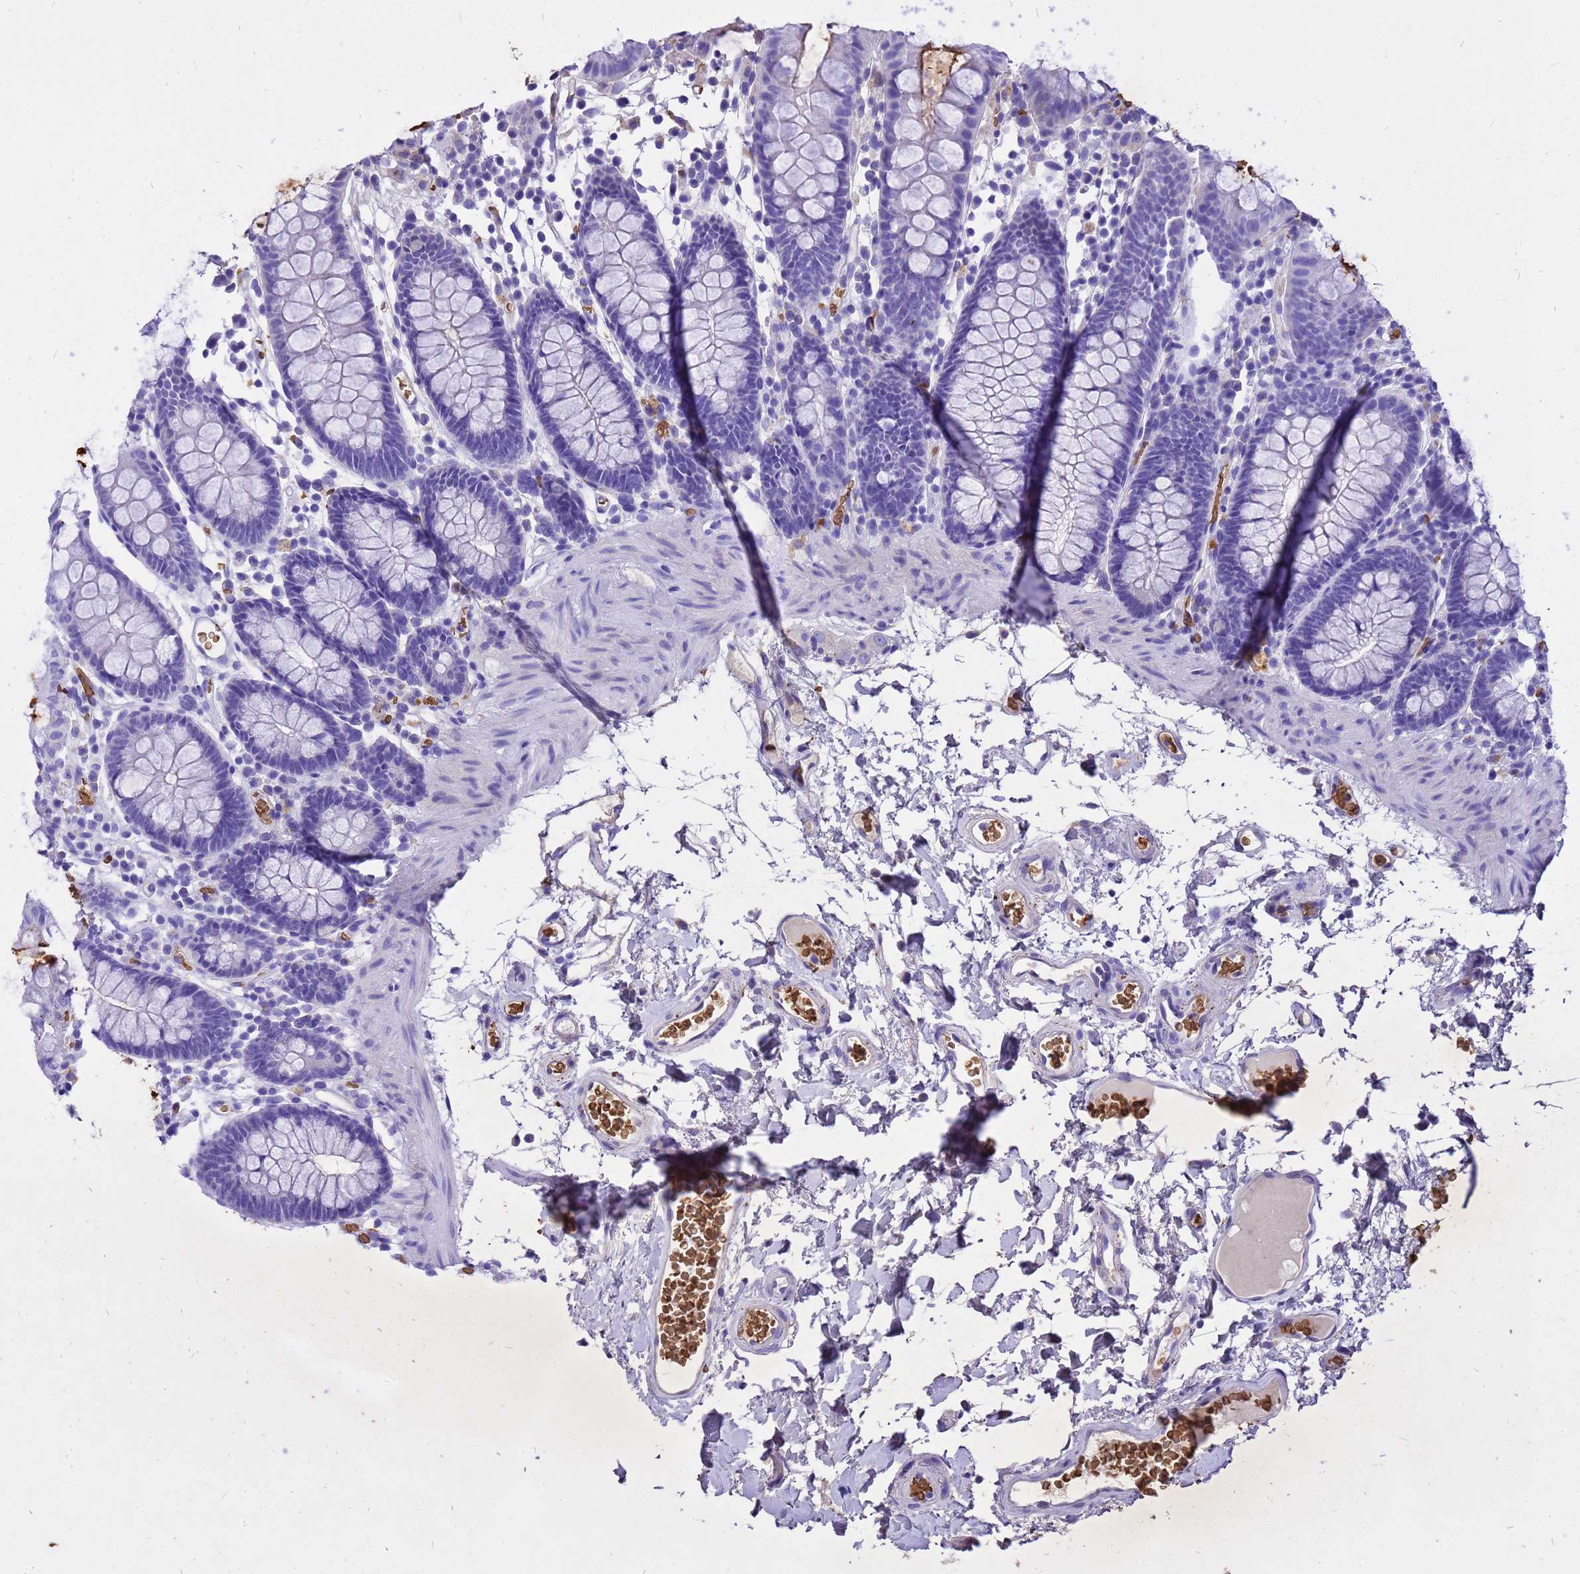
{"staining": {"intensity": "moderate", "quantity": "25%-75%", "location": "cytoplasmic/membranous"}, "tissue": "colon", "cell_type": "Endothelial cells", "image_type": "normal", "snomed": [{"axis": "morphology", "description": "Normal tissue, NOS"}, {"axis": "topography", "description": "Colon"}], "caption": "Benign colon reveals moderate cytoplasmic/membranous staining in approximately 25%-75% of endothelial cells, visualized by immunohistochemistry. The staining was performed using DAB (3,3'-diaminobenzidine), with brown indicating positive protein expression. Nuclei are stained blue with hematoxylin.", "gene": "HBA1", "patient": {"sex": "male", "age": 75}}